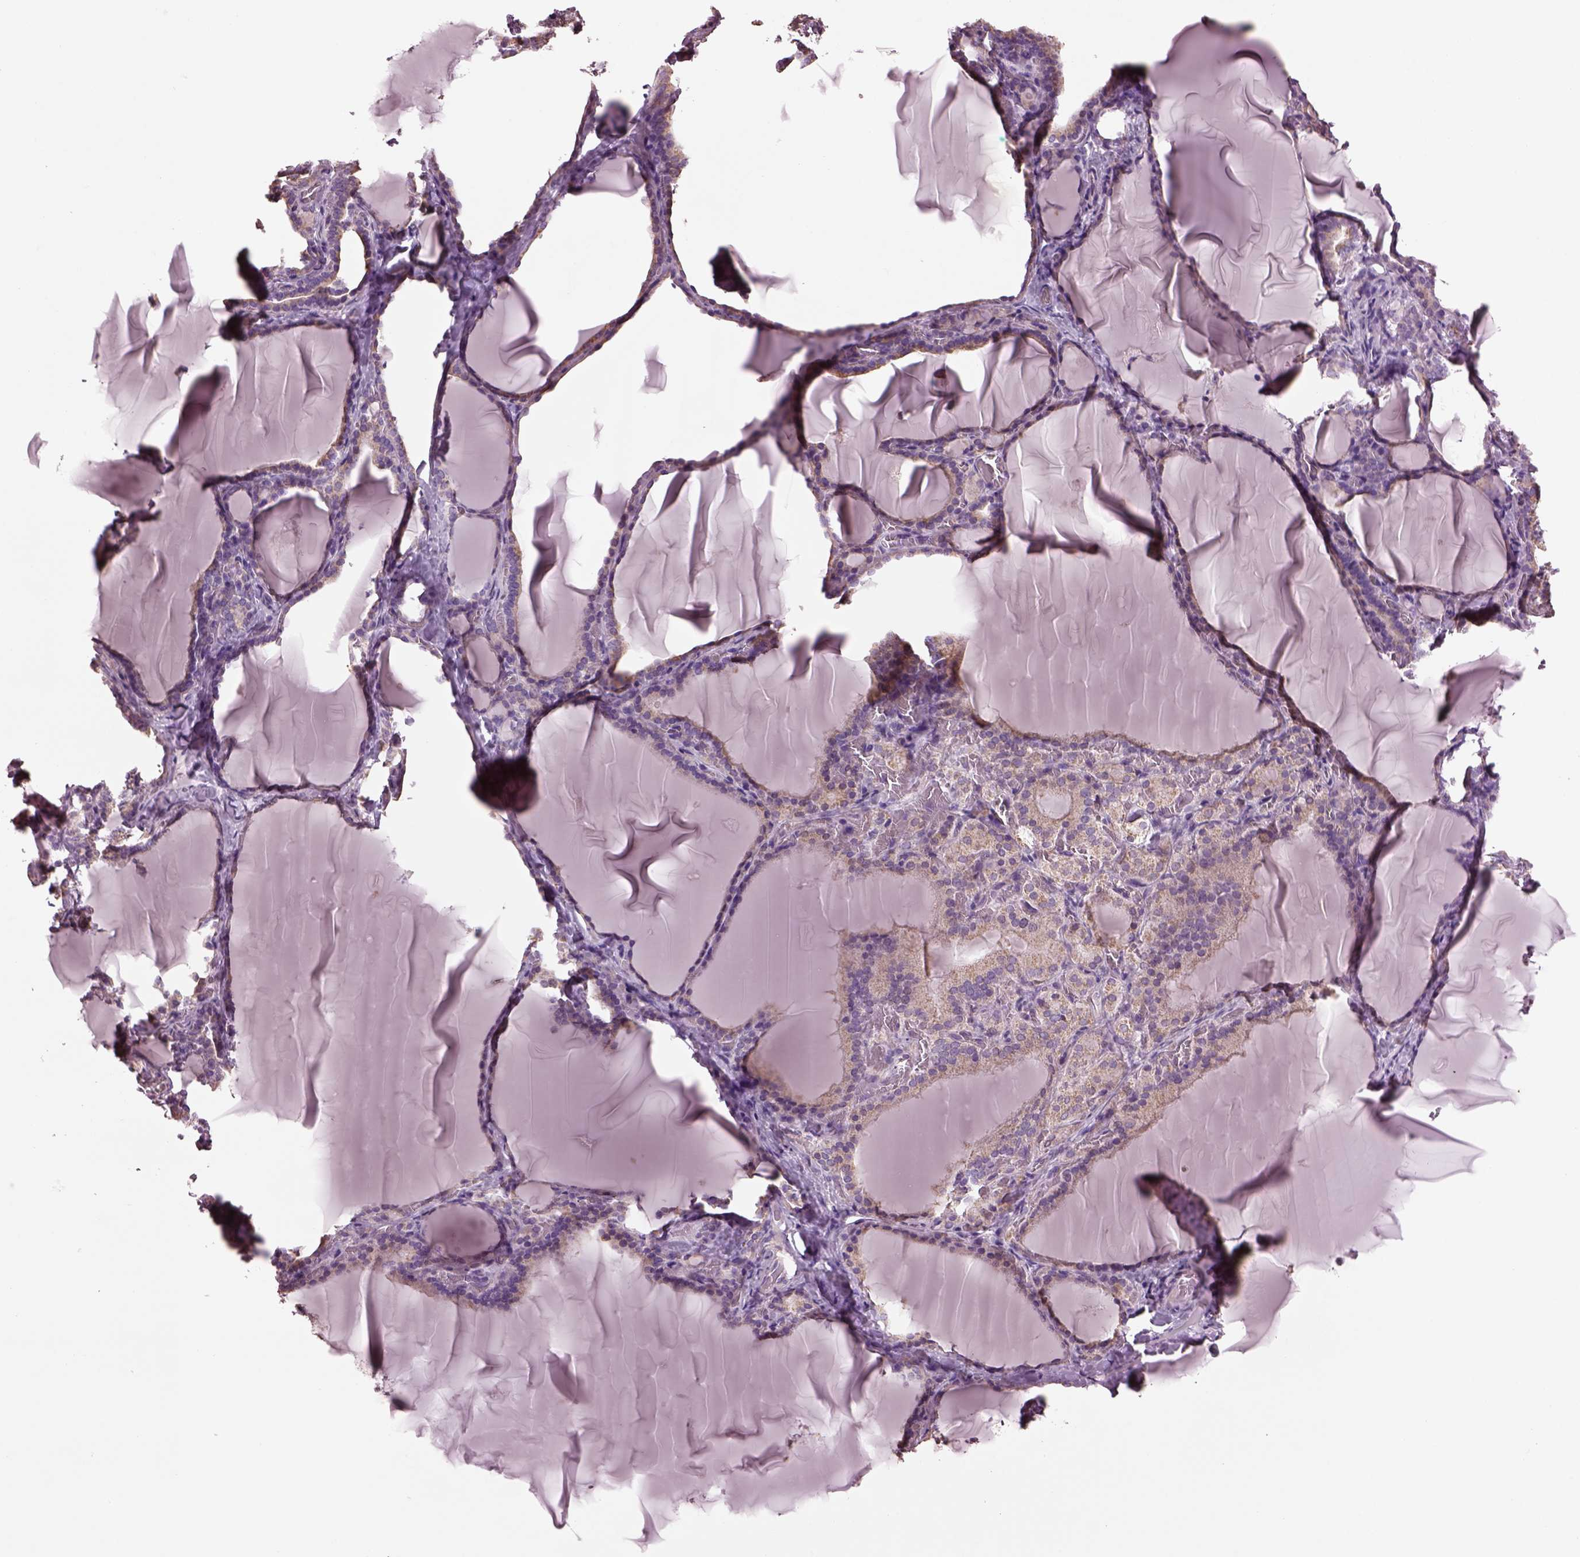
{"staining": {"intensity": "weak", "quantity": ">75%", "location": "cytoplasmic/membranous"}, "tissue": "thyroid gland", "cell_type": "Glandular cells", "image_type": "normal", "snomed": [{"axis": "morphology", "description": "Normal tissue, NOS"}, {"axis": "morphology", "description": "Hyperplasia, NOS"}, {"axis": "topography", "description": "Thyroid gland"}], "caption": "IHC image of unremarkable thyroid gland: thyroid gland stained using immunohistochemistry shows low levels of weak protein expression localized specifically in the cytoplasmic/membranous of glandular cells, appearing as a cytoplasmic/membranous brown color.", "gene": "SPATA7", "patient": {"sex": "female", "age": 27}}